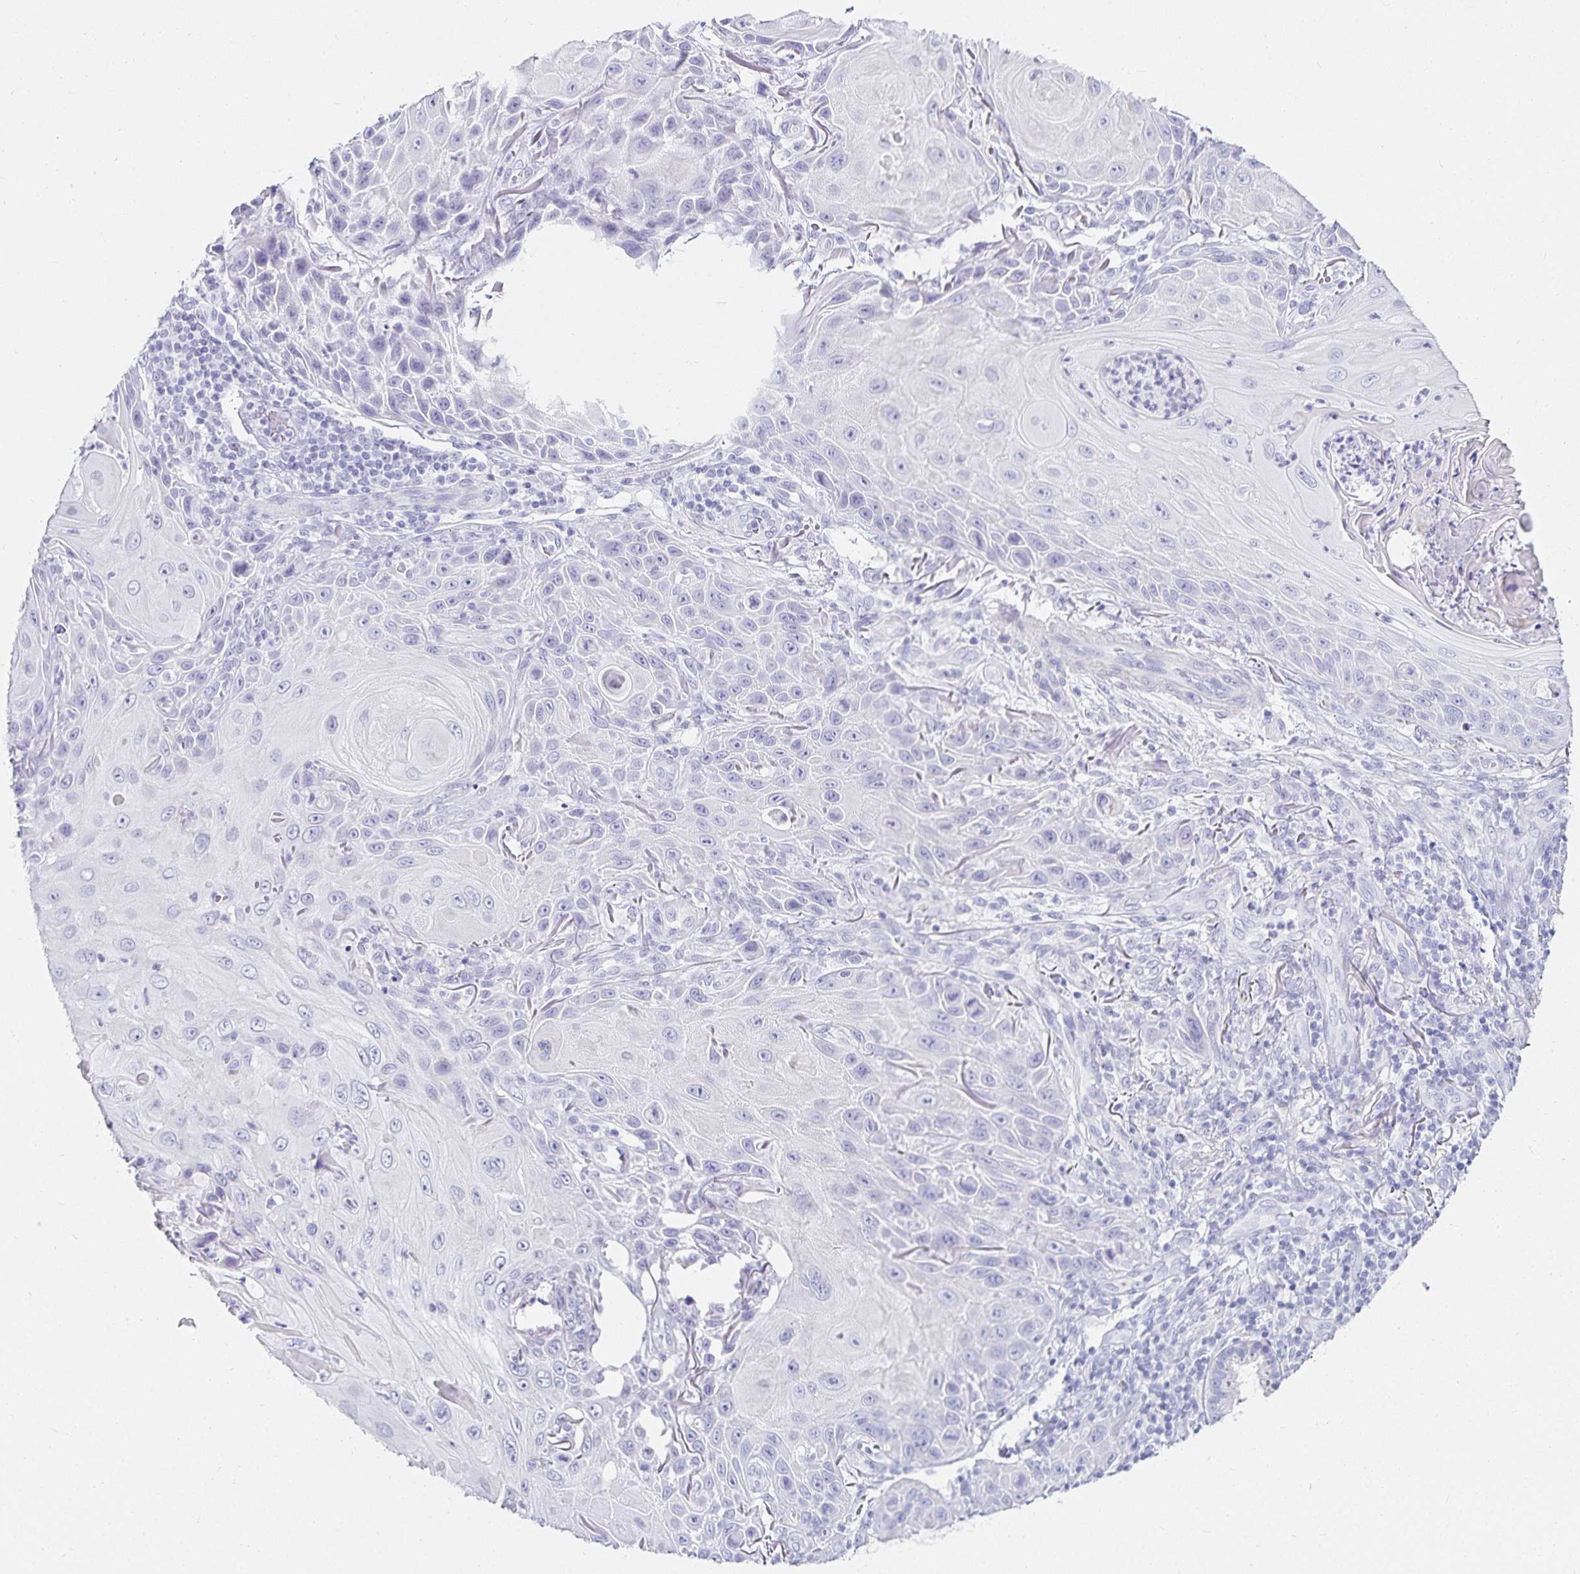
{"staining": {"intensity": "negative", "quantity": "none", "location": "none"}, "tissue": "skin cancer", "cell_type": "Tumor cells", "image_type": "cancer", "snomed": [{"axis": "morphology", "description": "Squamous cell carcinoma, NOS"}, {"axis": "topography", "description": "Skin"}], "caption": "A high-resolution image shows immunohistochemistry staining of squamous cell carcinoma (skin), which demonstrates no significant staining in tumor cells.", "gene": "GP2", "patient": {"sex": "female", "age": 94}}